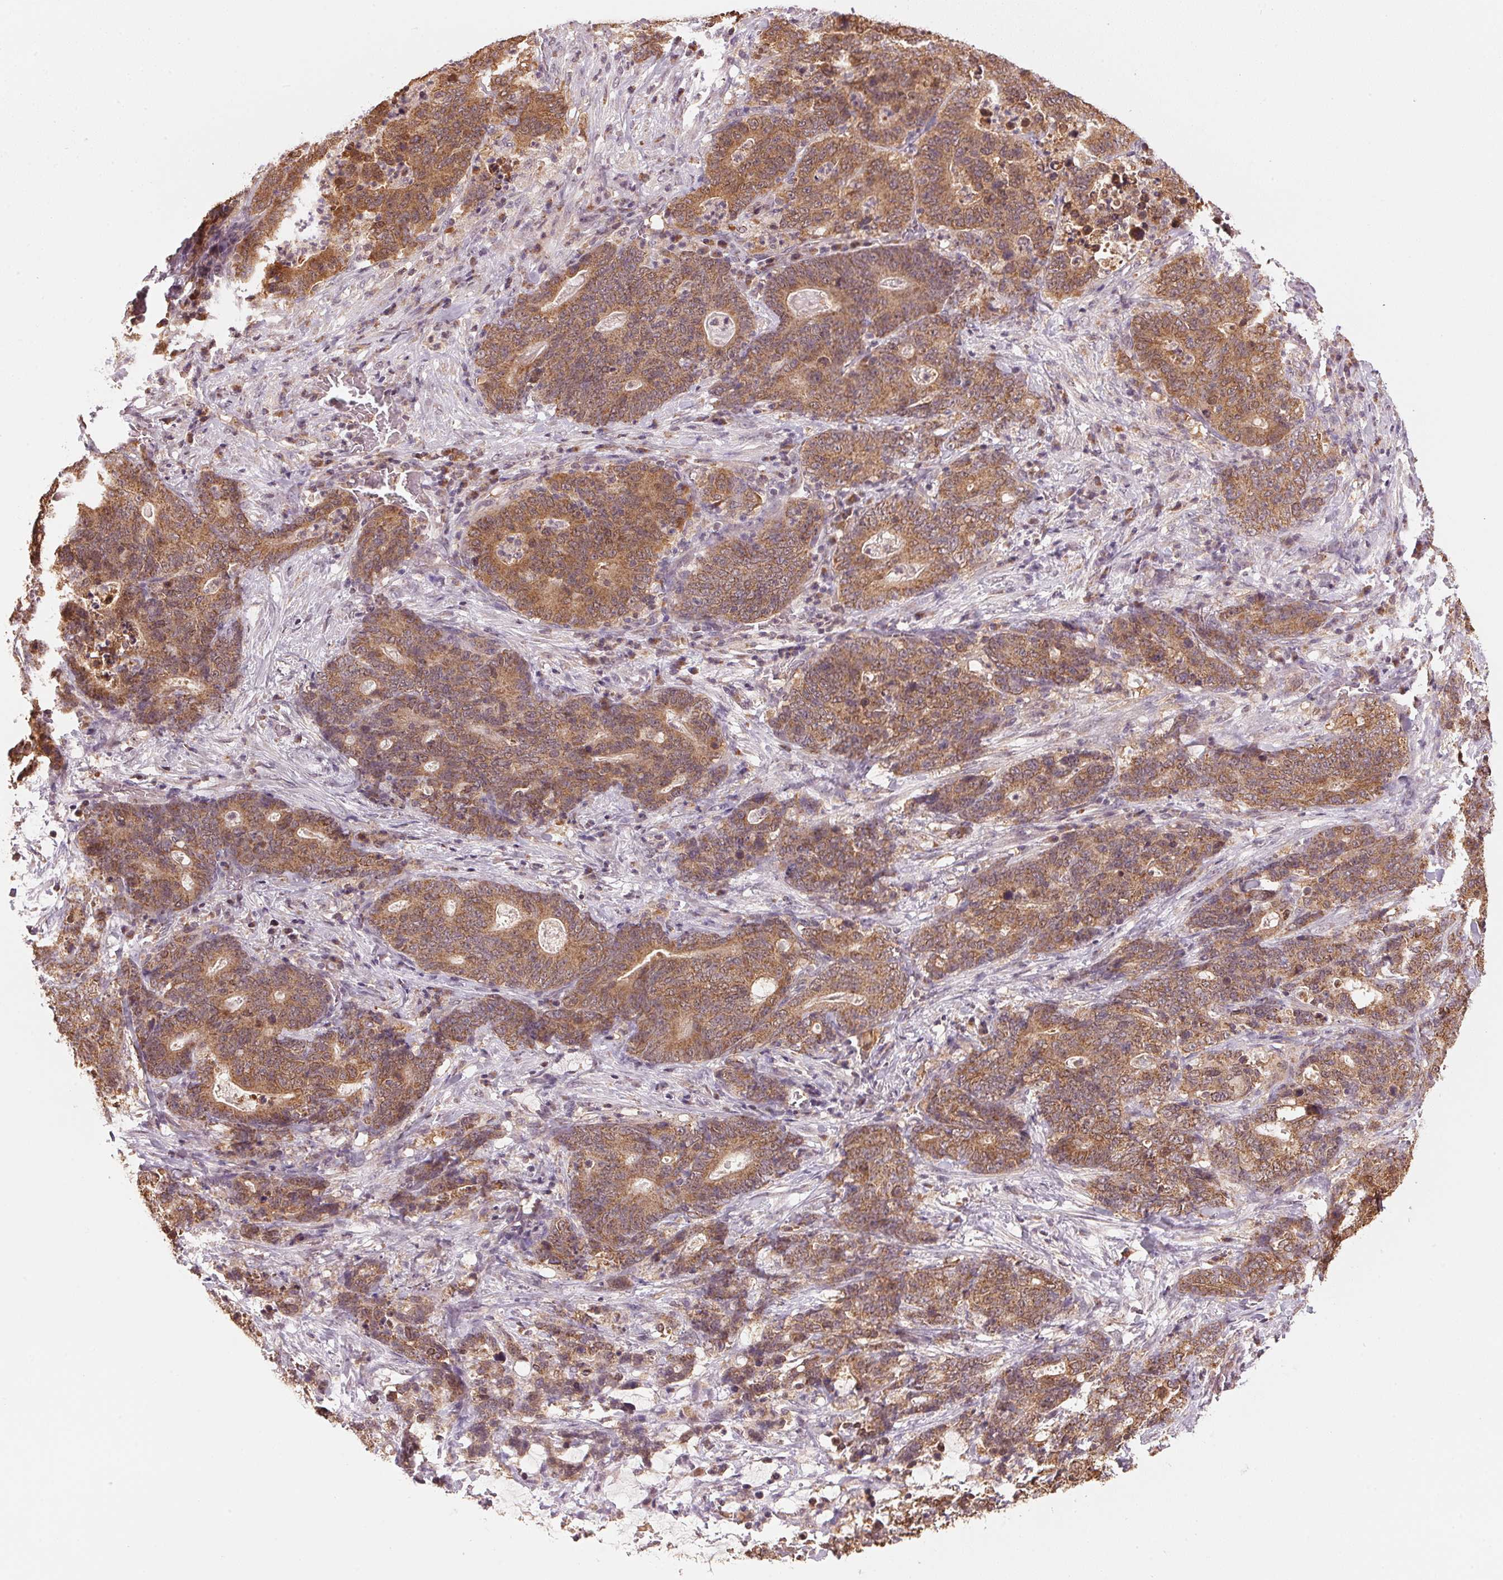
{"staining": {"intensity": "moderate", "quantity": ">75%", "location": "cytoplasmic/membranous"}, "tissue": "stomach cancer", "cell_type": "Tumor cells", "image_type": "cancer", "snomed": [{"axis": "morphology", "description": "Normal tissue, NOS"}, {"axis": "morphology", "description": "Adenocarcinoma, NOS"}, {"axis": "topography", "description": "Stomach"}], "caption": "Human adenocarcinoma (stomach) stained for a protein (brown) shows moderate cytoplasmic/membranous positive staining in approximately >75% of tumor cells.", "gene": "ARHGAP6", "patient": {"sex": "female", "age": 64}}